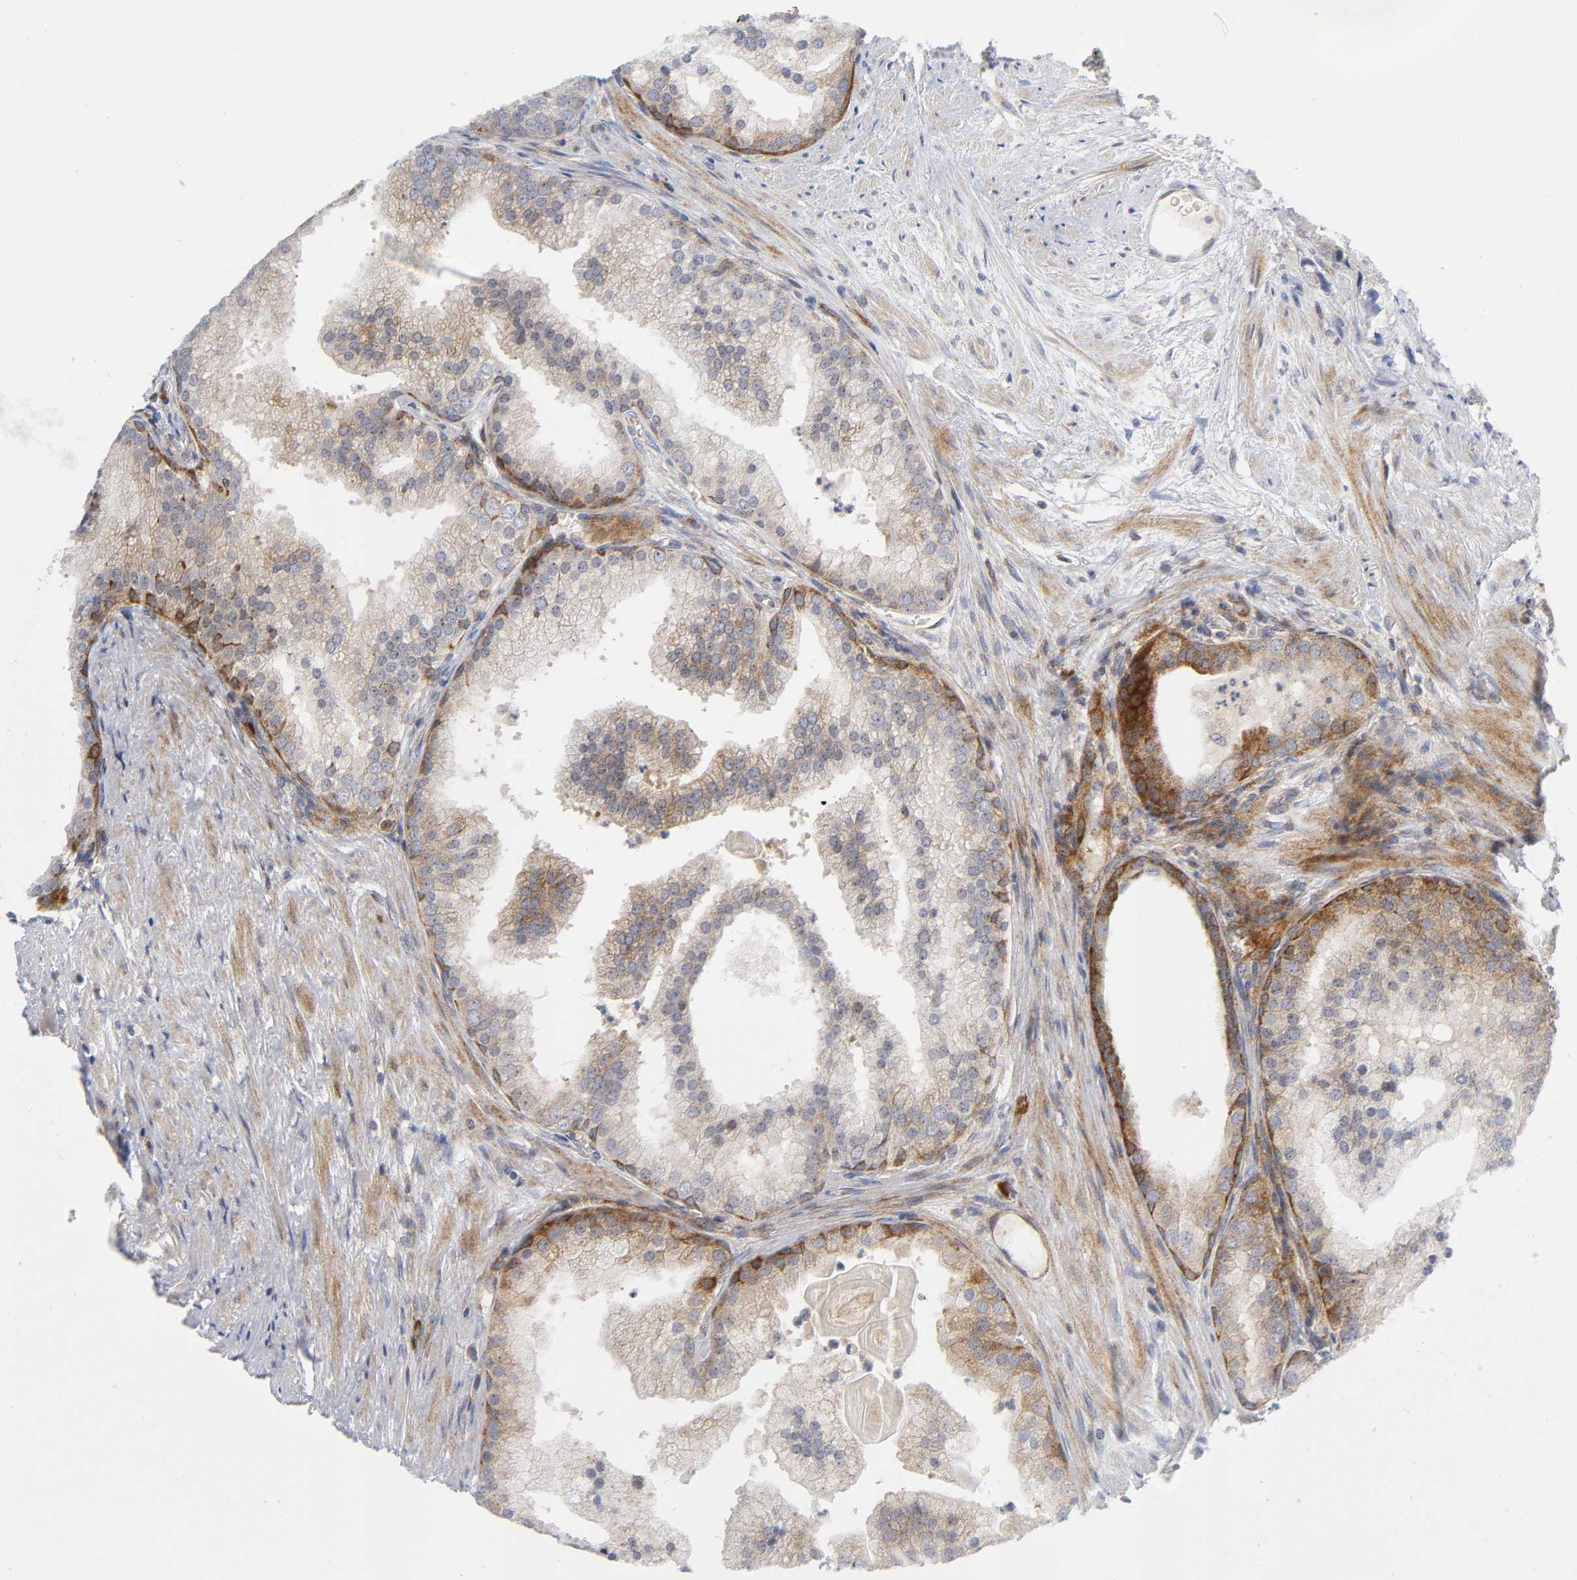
{"staining": {"intensity": "moderate", "quantity": ">75%", "location": "cytoplasmic/membranous"}, "tissue": "prostate cancer", "cell_type": "Tumor cells", "image_type": "cancer", "snomed": [{"axis": "morphology", "description": "Adenocarcinoma, Low grade"}, {"axis": "topography", "description": "Prostate"}], "caption": "Prostate cancer stained with a protein marker shows moderate staining in tumor cells.", "gene": "EIF5", "patient": {"sex": "male", "age": 69}}